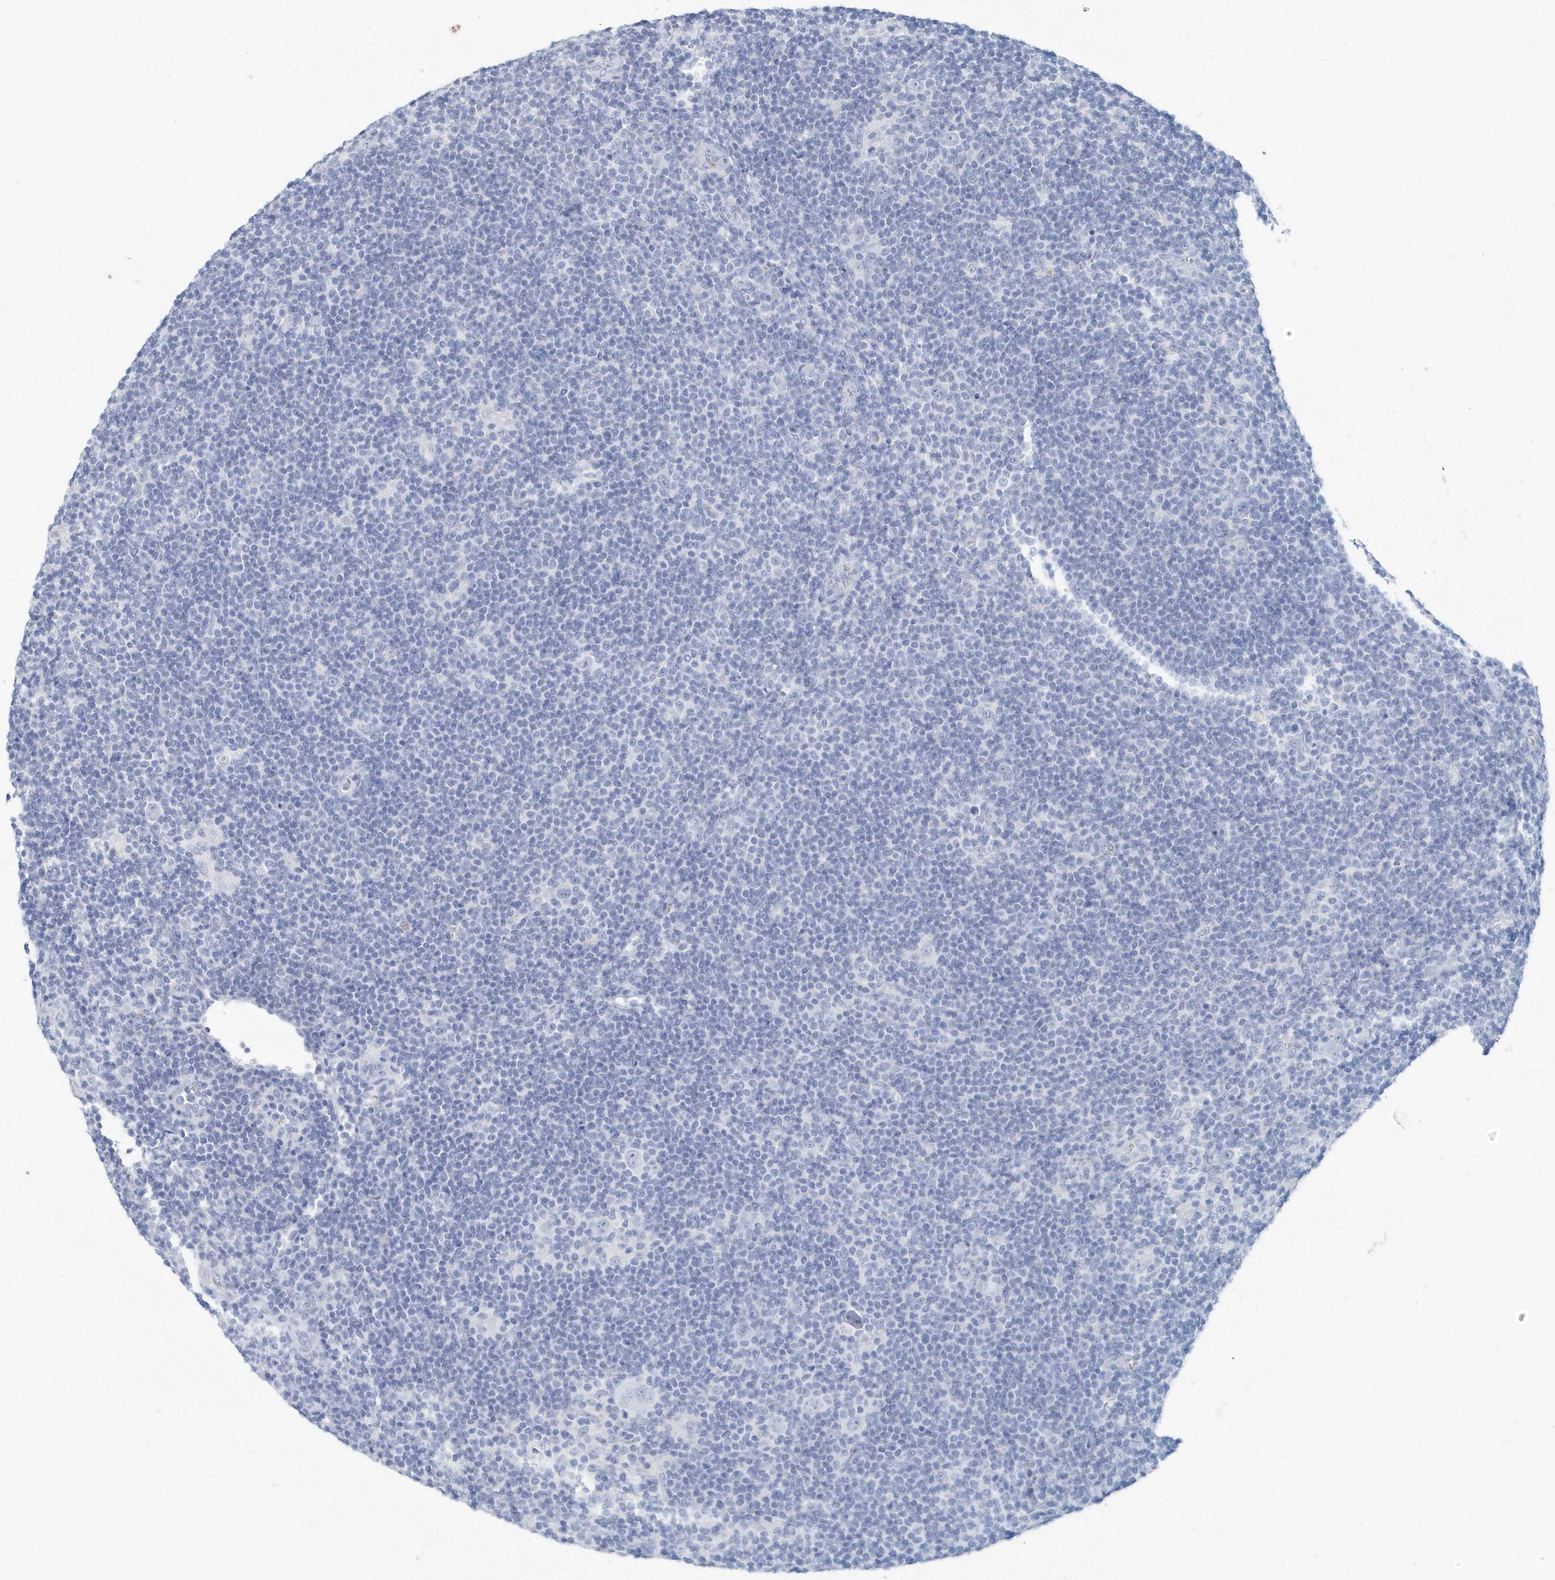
{"staining": {"intensity": "negative", "quantity": "none", "location": "none"}, "tissue": "lymphoma", "cell_type": "Tumor cells", "image_type": "cancer", "snomed": [{"axis": "morphology", "description": "Hodgkin's disease, NOS"}, {"axis": "topography", "description": "Lymph node"}], "caption": "Hodgkin's disease stained for a protein using immunohistochemistry reveals no expression tumor cells.", "gene": "HBA2", "patient": {"sex": "female", "age": 57}}